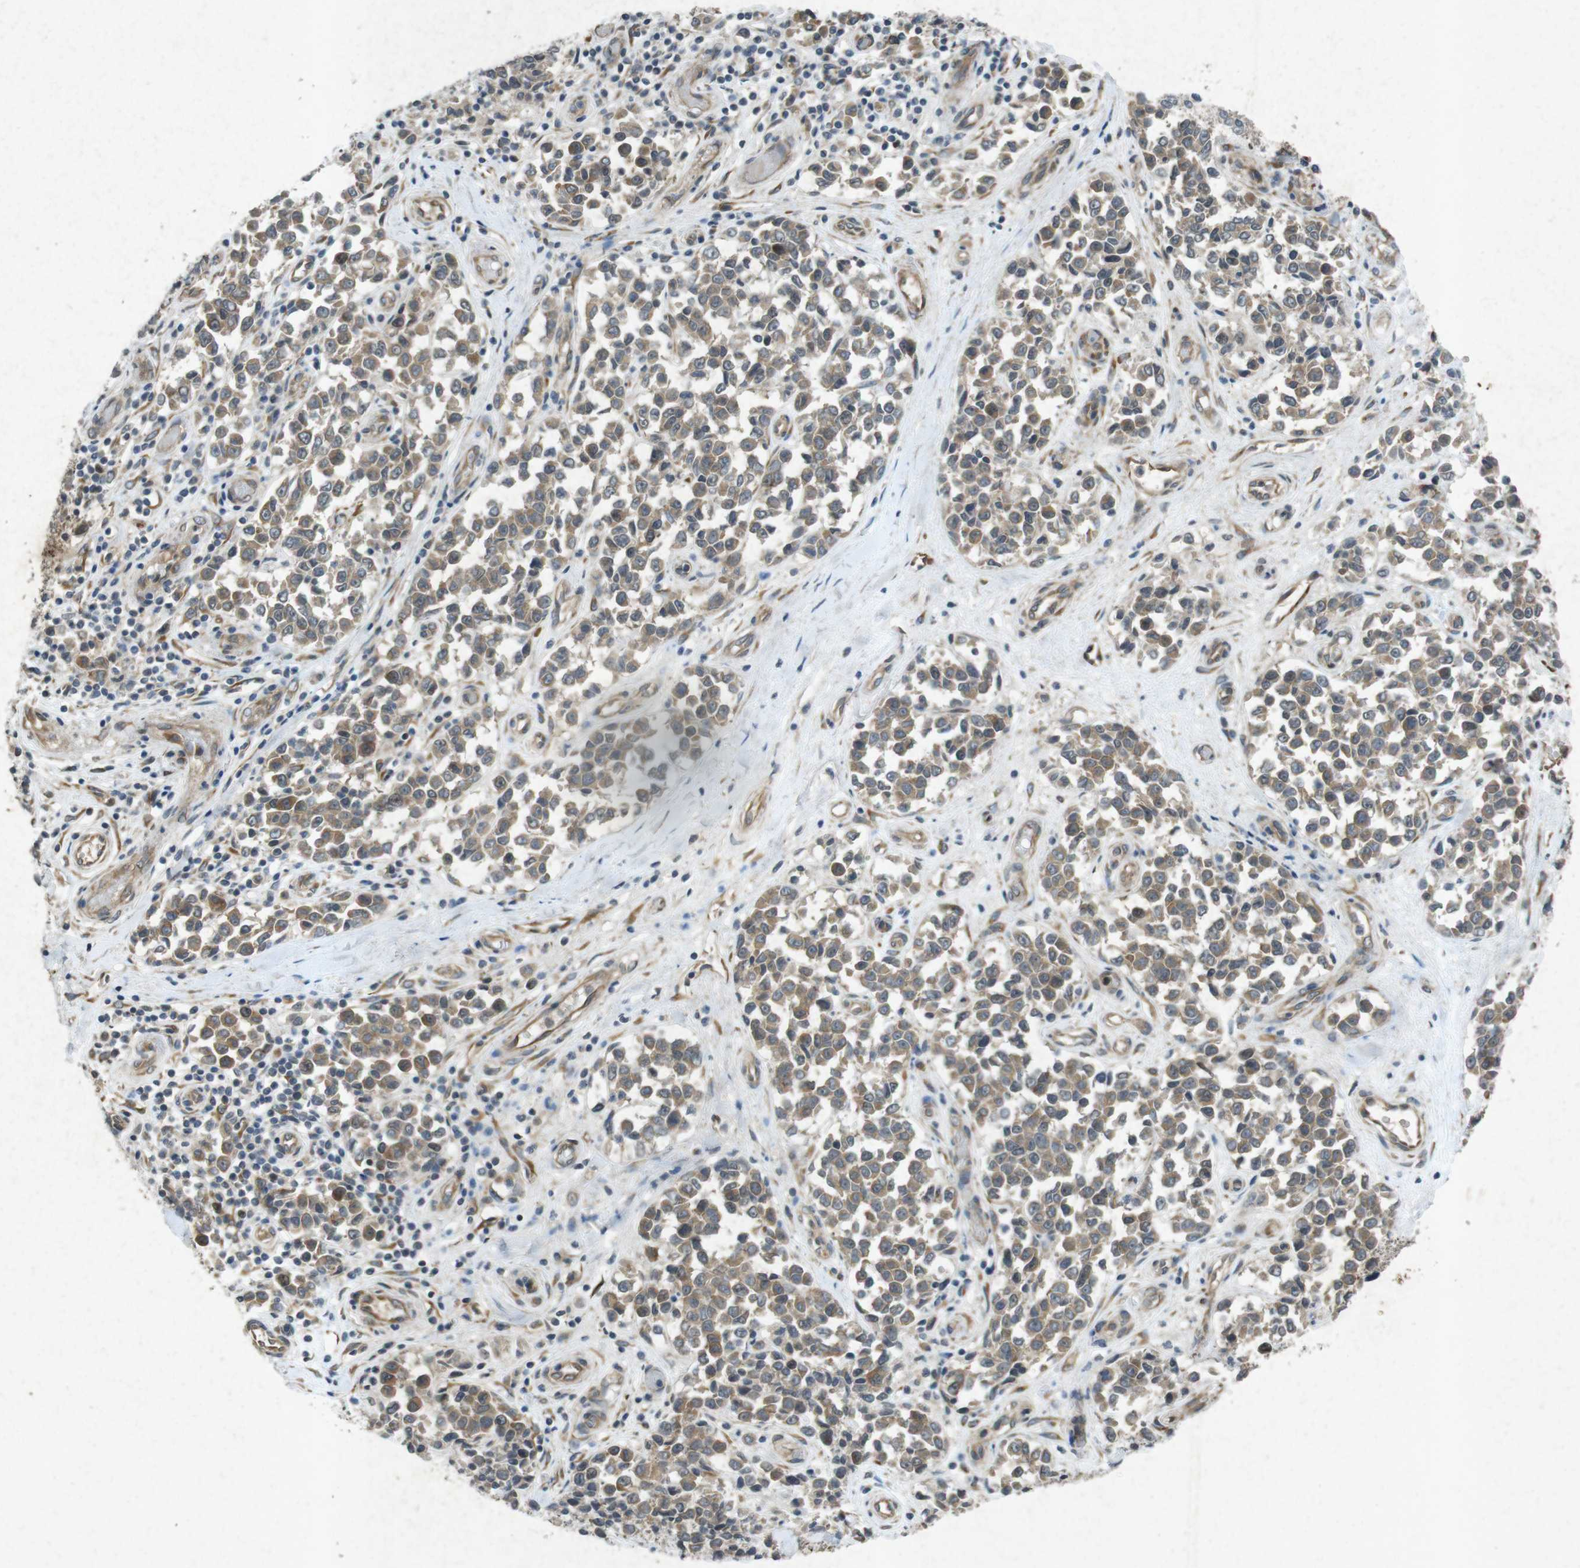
{"staining": {"intensity": "weak", "quantity": ">75%", "location": "cytoplasmic/membranous"}, "tissue": "melanoma", "cell_type": "Tumor cells", "image_type": "cancer", "snomed": [{"axis": "morphology", "description": "Malignant melanoma, NOS"}, {"axis": "topography", "description": "Skin"}], "caption": "Protein staining reveals weak cytoplasmic/membranous positivity in approximately >75% of tumor cells in melanoma.", "gene": "FLCN", "patient": {"sex": "female", "age": 64}}